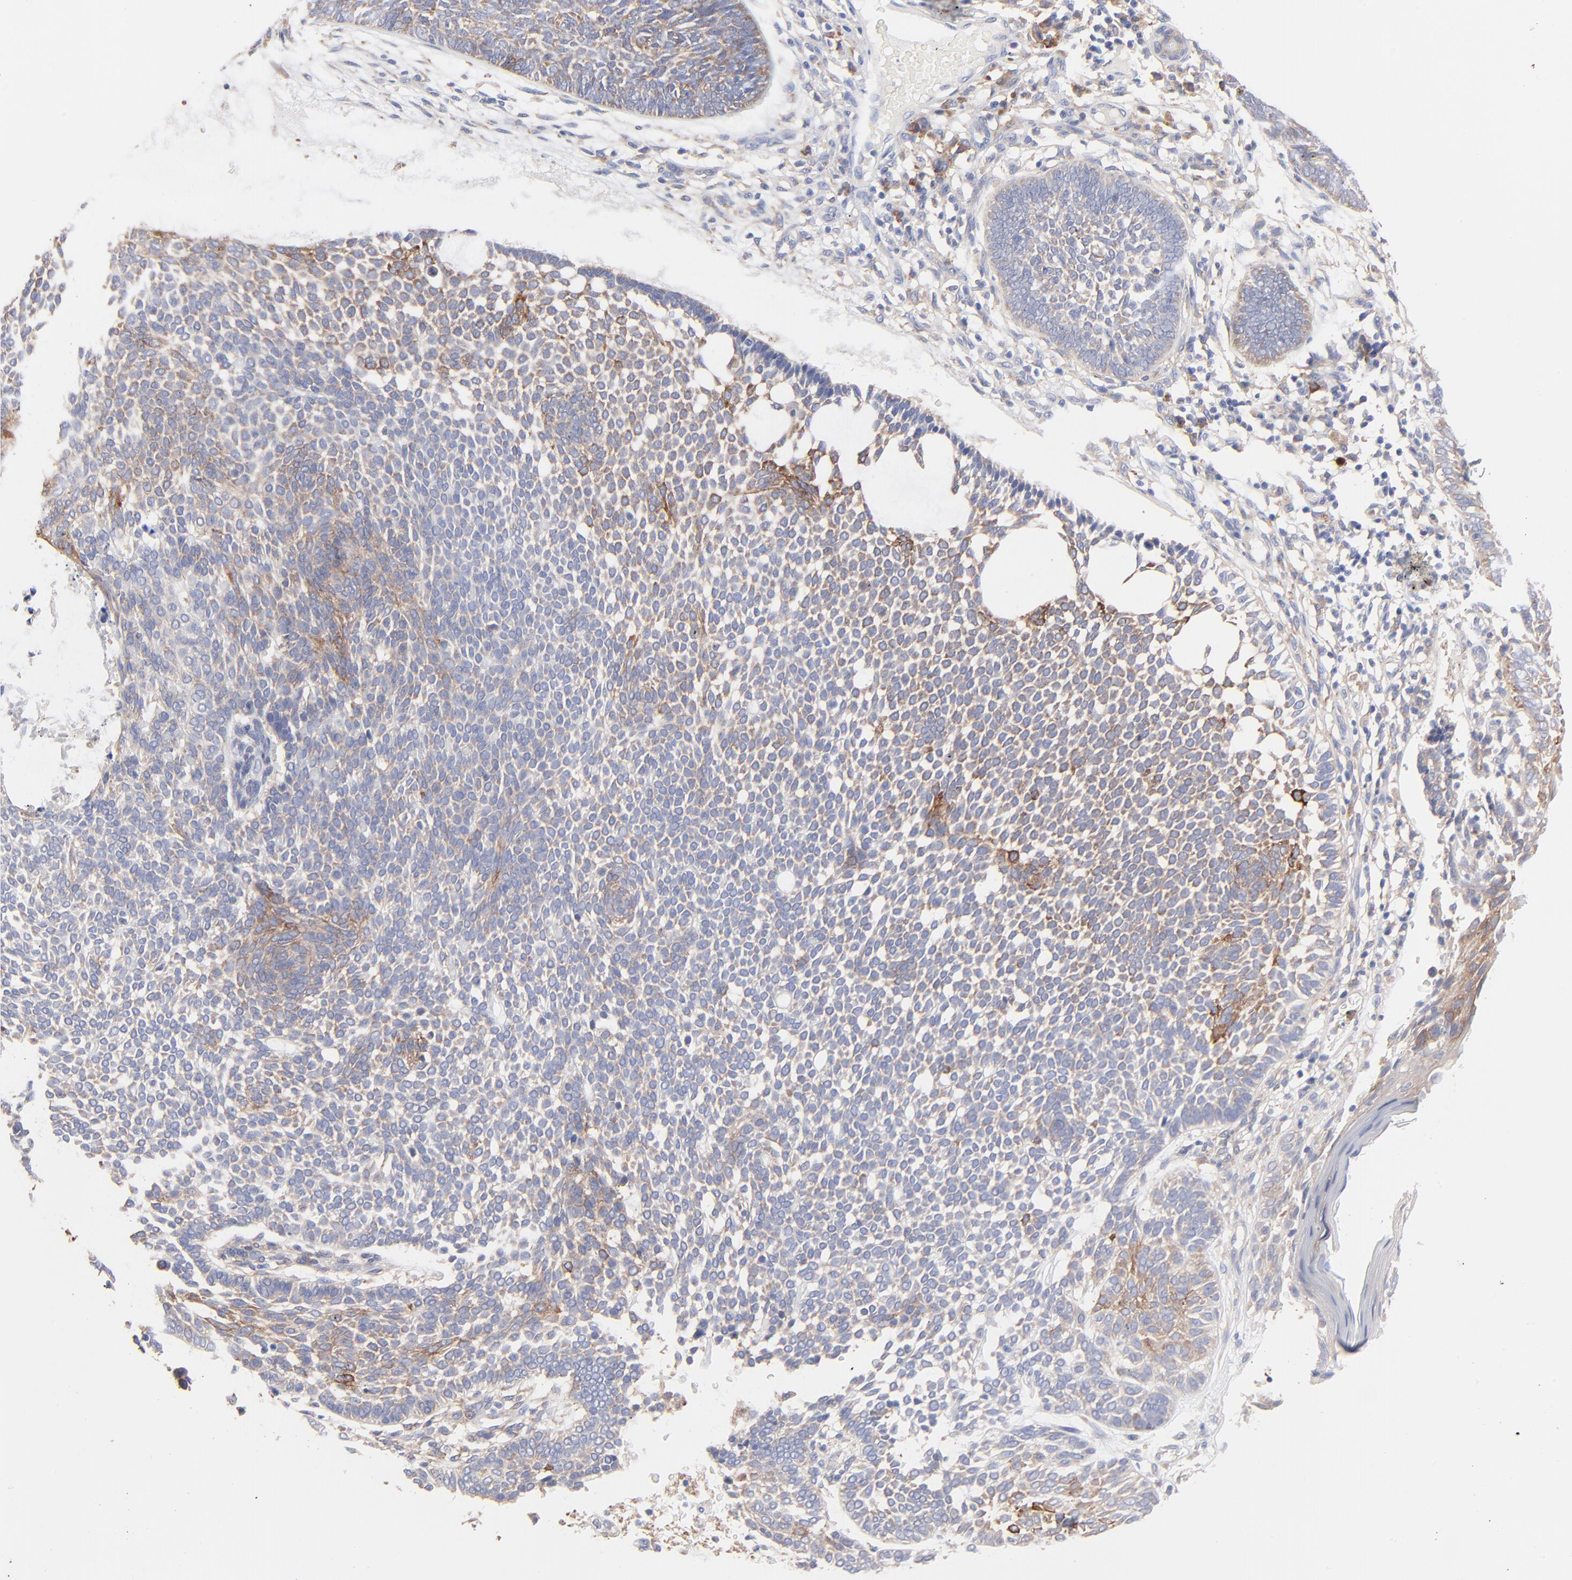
{"staining": {"intensity": "moderate", "quantity": "25%-75%", "location": "cytoplasmic/membranous"}, "tissue": "skin cancer", "cell_type": "Tumor cells", "image_type": "cancer", "snomed": [{"axis": "morphology", "description": "Basal cell carcinoma"}, {"axis": "topography", "description": "Skin"}], "caption": "Skin cancer (basal cell carcinoma) was stained to show a protein in brown. There is medium levels of moderate cytoplasmic/membranous positivity in approximately 25%-75% of tumor cells. The protein of interest is stained brown, and the nuclei are stained in blue (DAB IHC with brightfield microscopy, high magnification).", "gene": "PPFIBP2", "patient": {"sex": "male", "age": 87}}